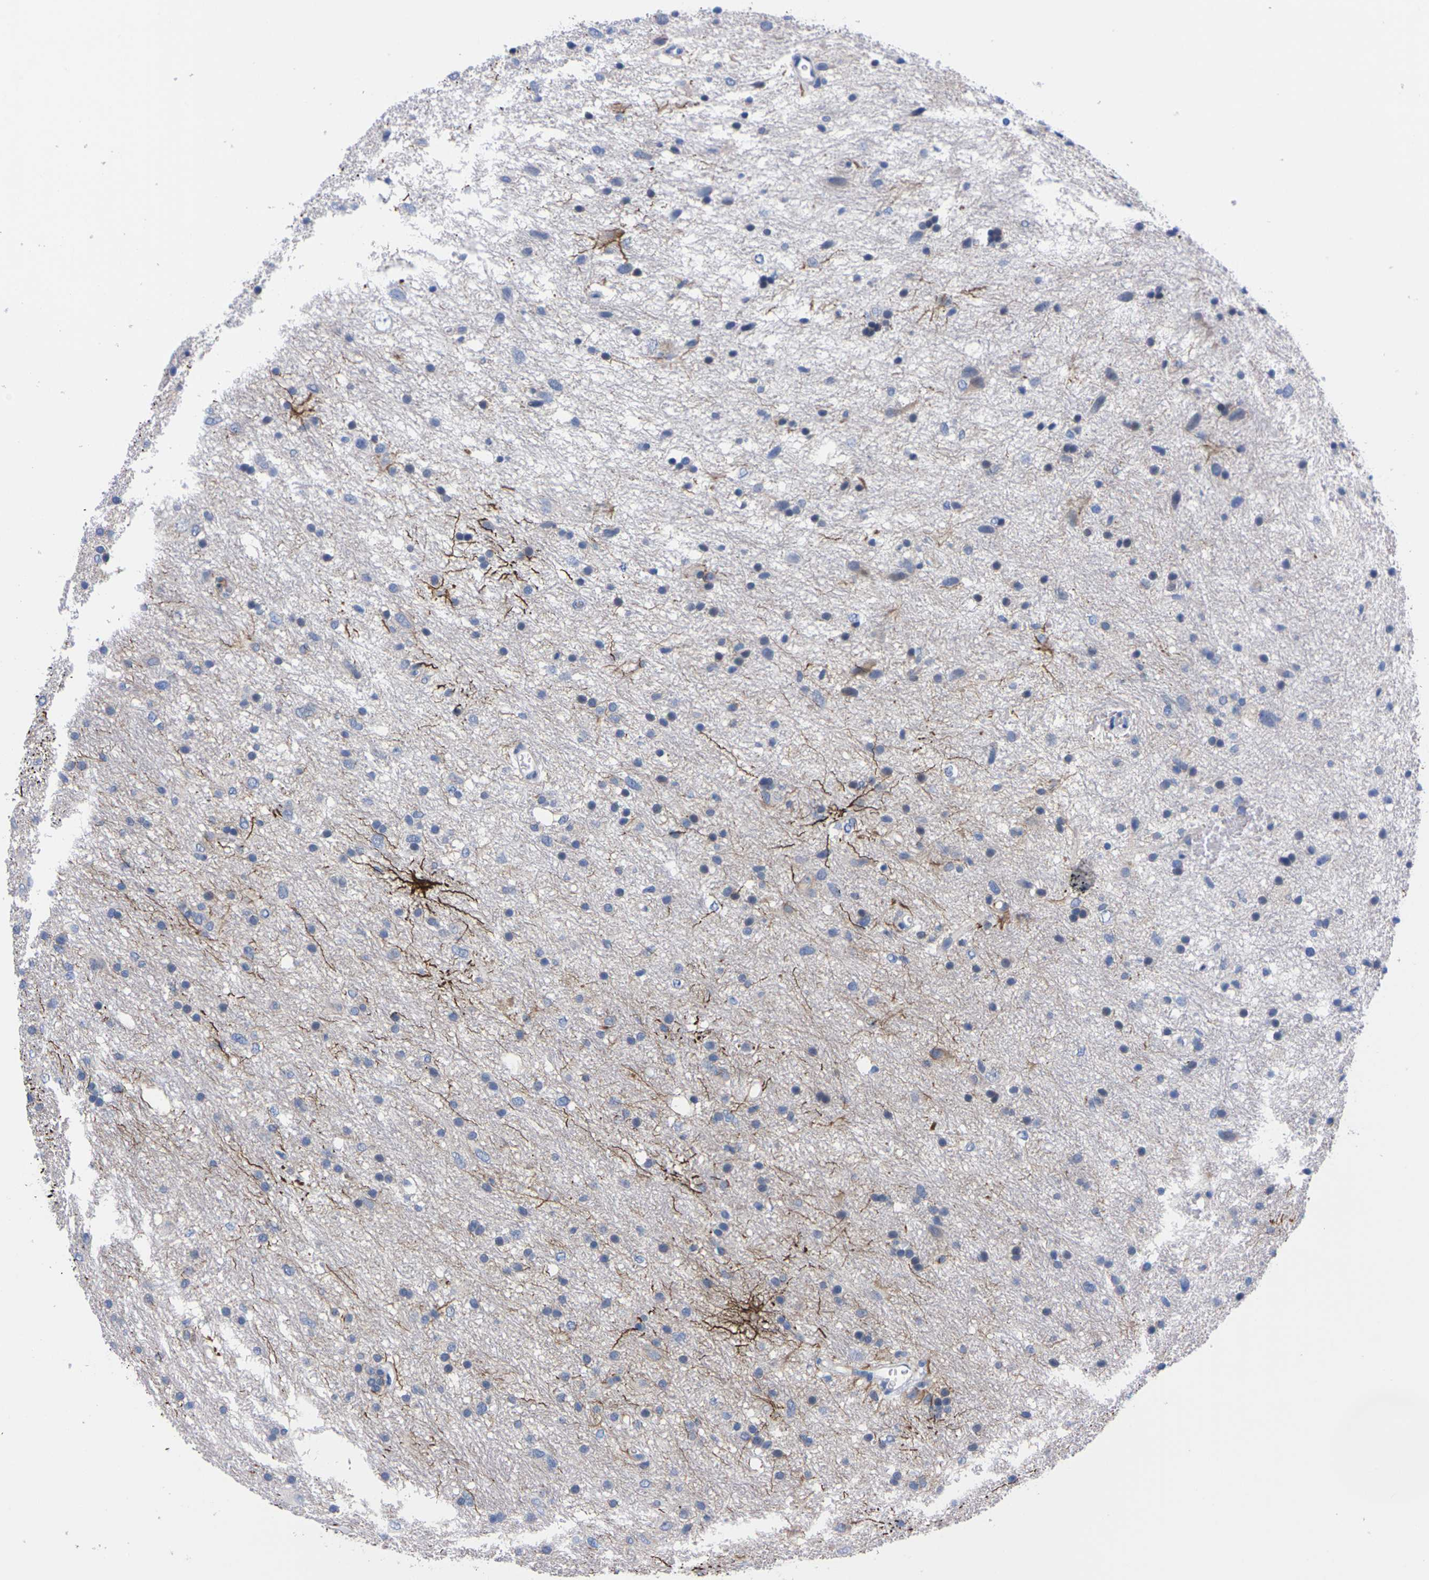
{"staining": {"intensity": "weak", "quantity": "<25%", "location": "cytoplasmic/membranous"}, "tissue": "glioma", "cell_type": "Tumor cells", "image_type": "cancer", "snomed": [{"axis": "morphology", "description": "Glioma, malignant, Low grade"}, {"axis": "topography", "description": "Brain"}], "caption": "There is no significant positivity in tumor cells of malignant low-grade glioma.", "gene": "FAM210A", "patient": {"sex": "male", "age": 77}}